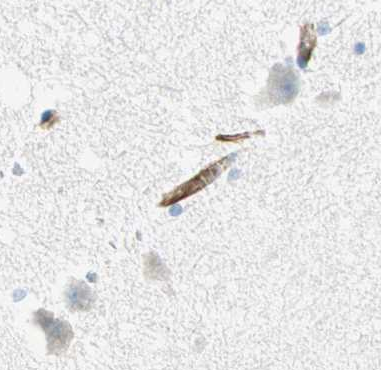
{"staining": {"intensity": "negative", "quantity": "none", "location": "none"}, "tissue": "hippocampus", "cell_type": "Glial cells", "image_type": "normal", "snomed": [{"axis": "morphology", "description": "Normal tissue, NOS"}, {"axis": "topography", "description": "Hippocampus"}], "caption": "An immunohistochemistry image of benign hippocampus is shown. There is no staining in glial cells of hippocampus.", "gene": "NES", "patient": {"sex": "male", "age": 45}}